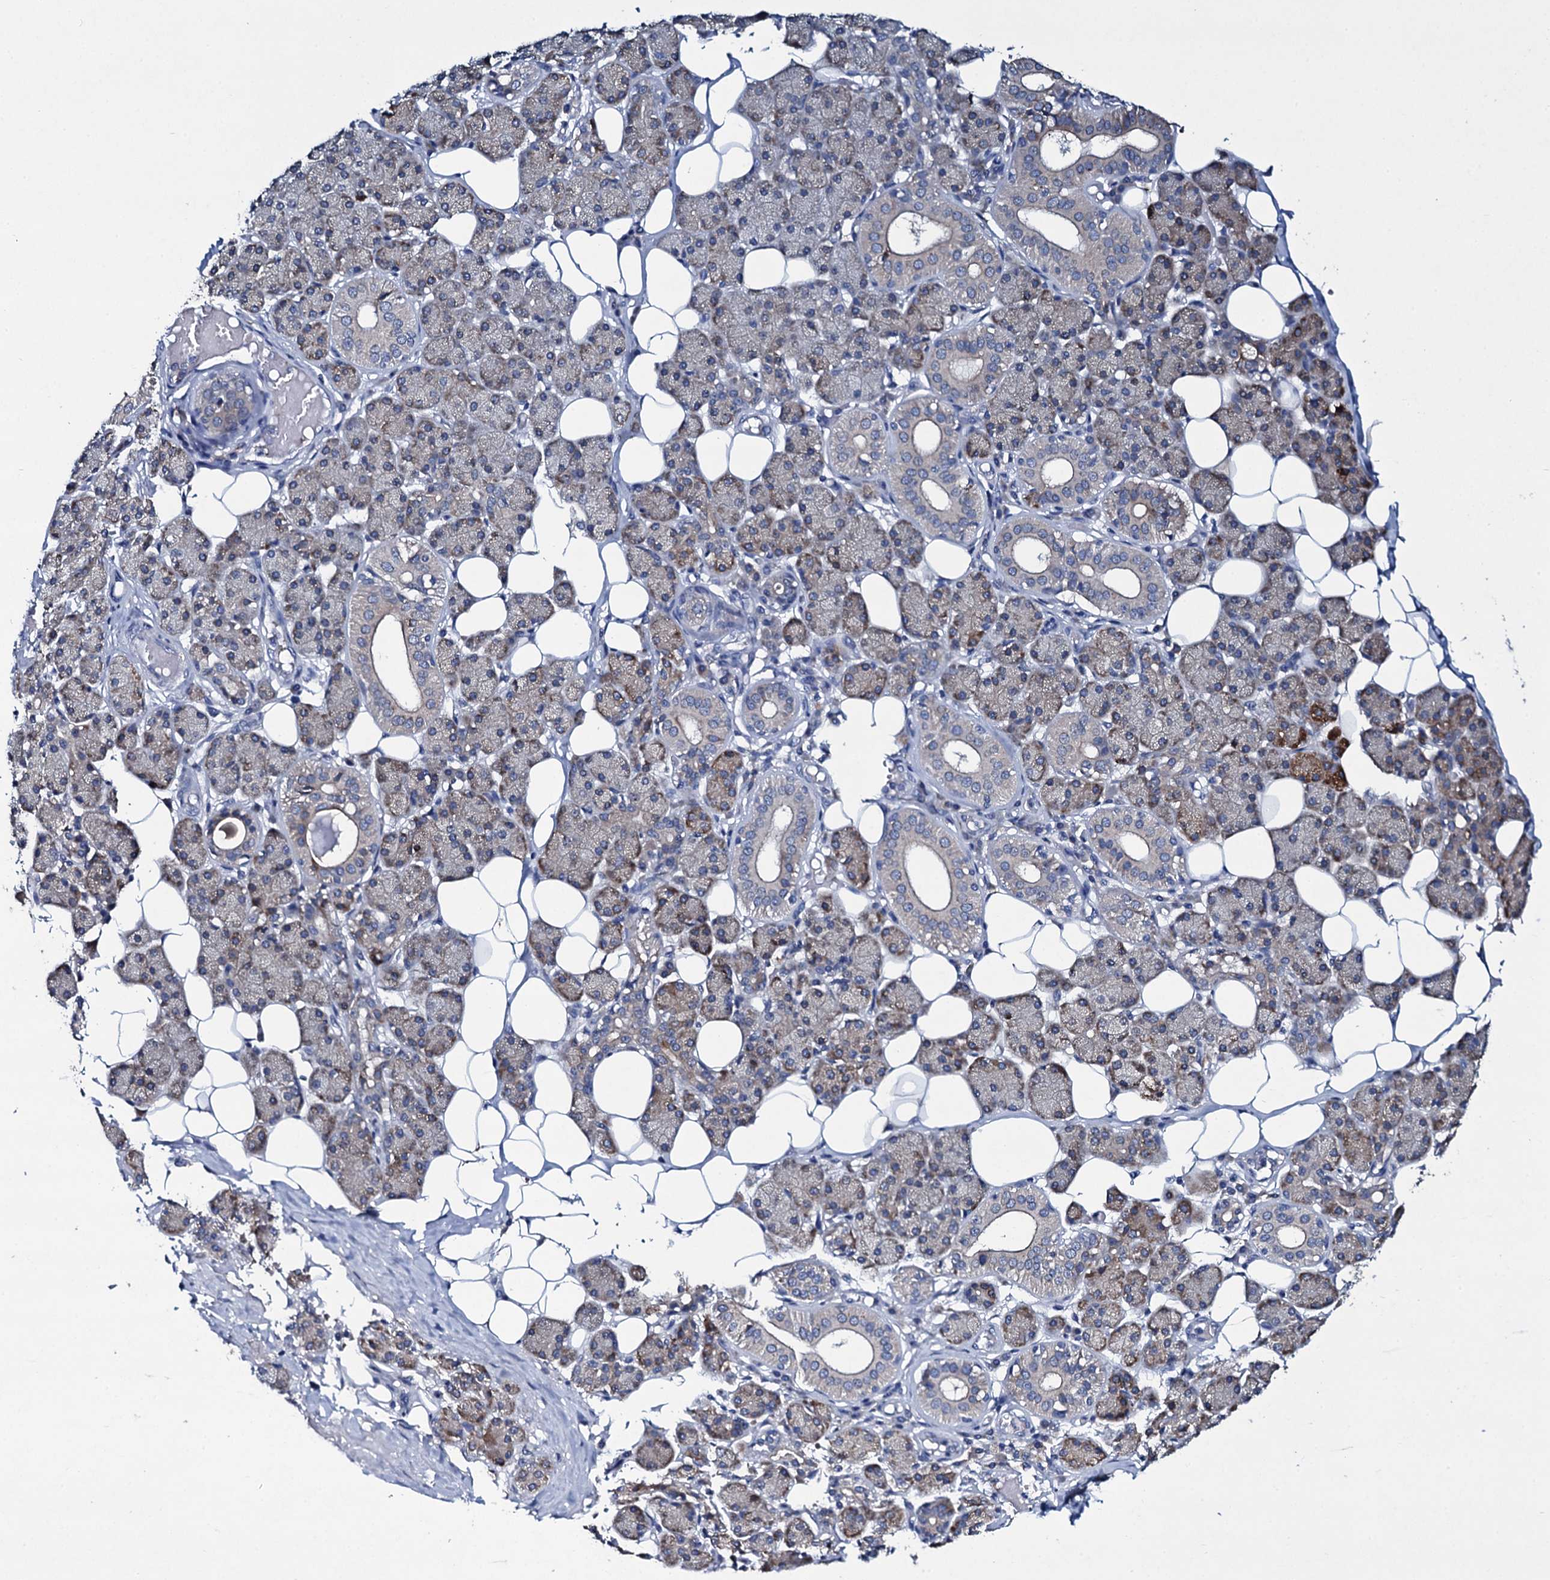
{"staining": {"intensity": "weak", "quantity": "25%-75%", "location": "cytoplasmic/membranous"}, "tissue": "salivary gland", "cell_type": "Glandular cells", "image_type": "normal", "snomed": [{"axis": "morphology", "description": "Normal tissue, NOS"}, {"axis": "topography", "description": "Salivary gland"}], "caption": "IHC photomicrograph of normal human salivary gland stained for a protein (brown), which displays low levels of weak cytoplasmic/membranous staining in approximately 25%-75% of glandular cells.", "gene": "TPGS2", "patient": {"sex": "female", "age": 33}}